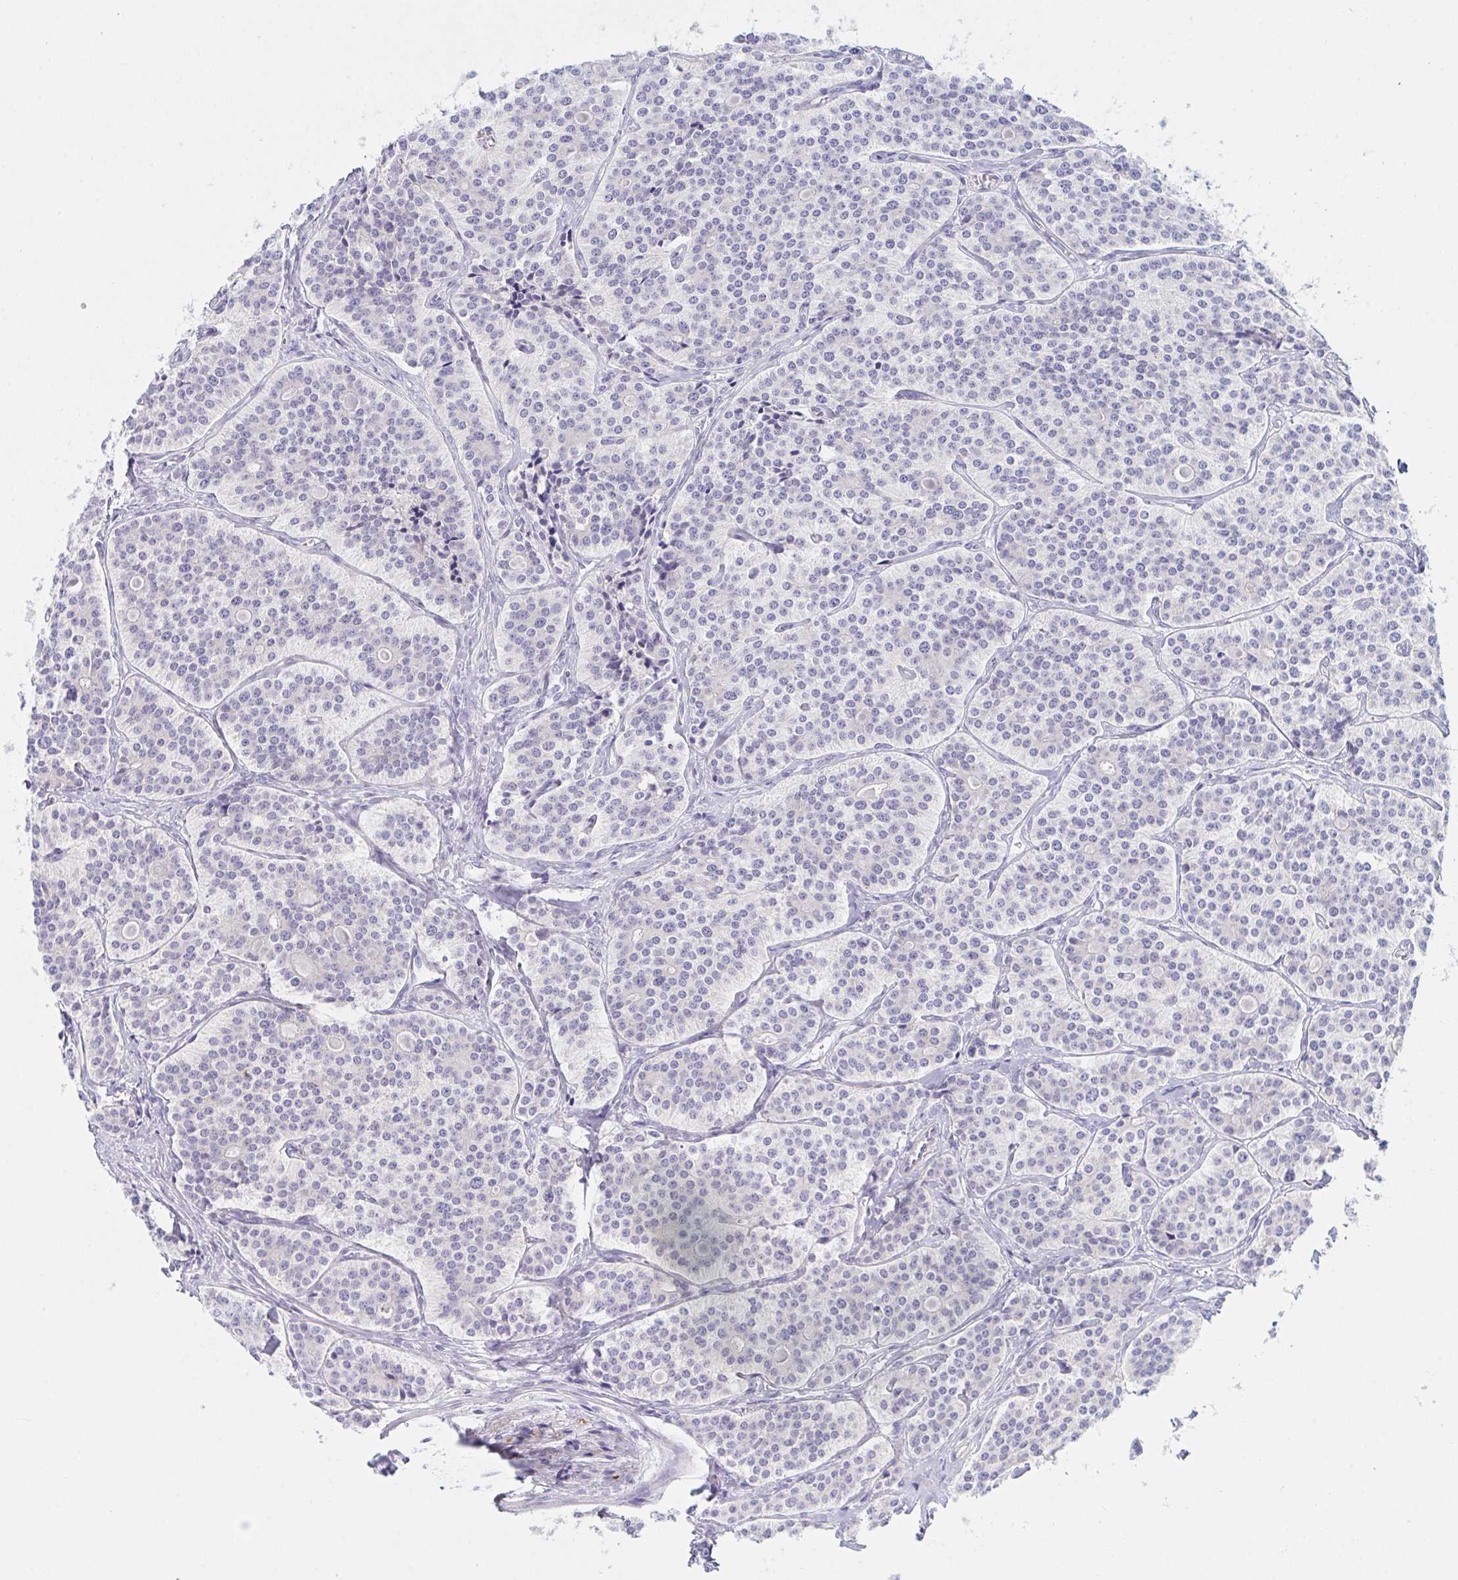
{"staining": {"intensity": "negative", "quantity": "none", "location": "none"}, "tissue": "carcinoid", "cell_type": "Tumor cells", "image_type": "cancer", "snomed": [{"axis": "morphology", "description": "Carcinoid, malignant, NOS"}, {"axis": "topography", "description": "Small intestine"}], "caption": "The histopathology image exhibits no staining of tumor cells in carcinoid (malignant).", "gene": "NAA30", "patient": {"sex": "male", "age": 63}}